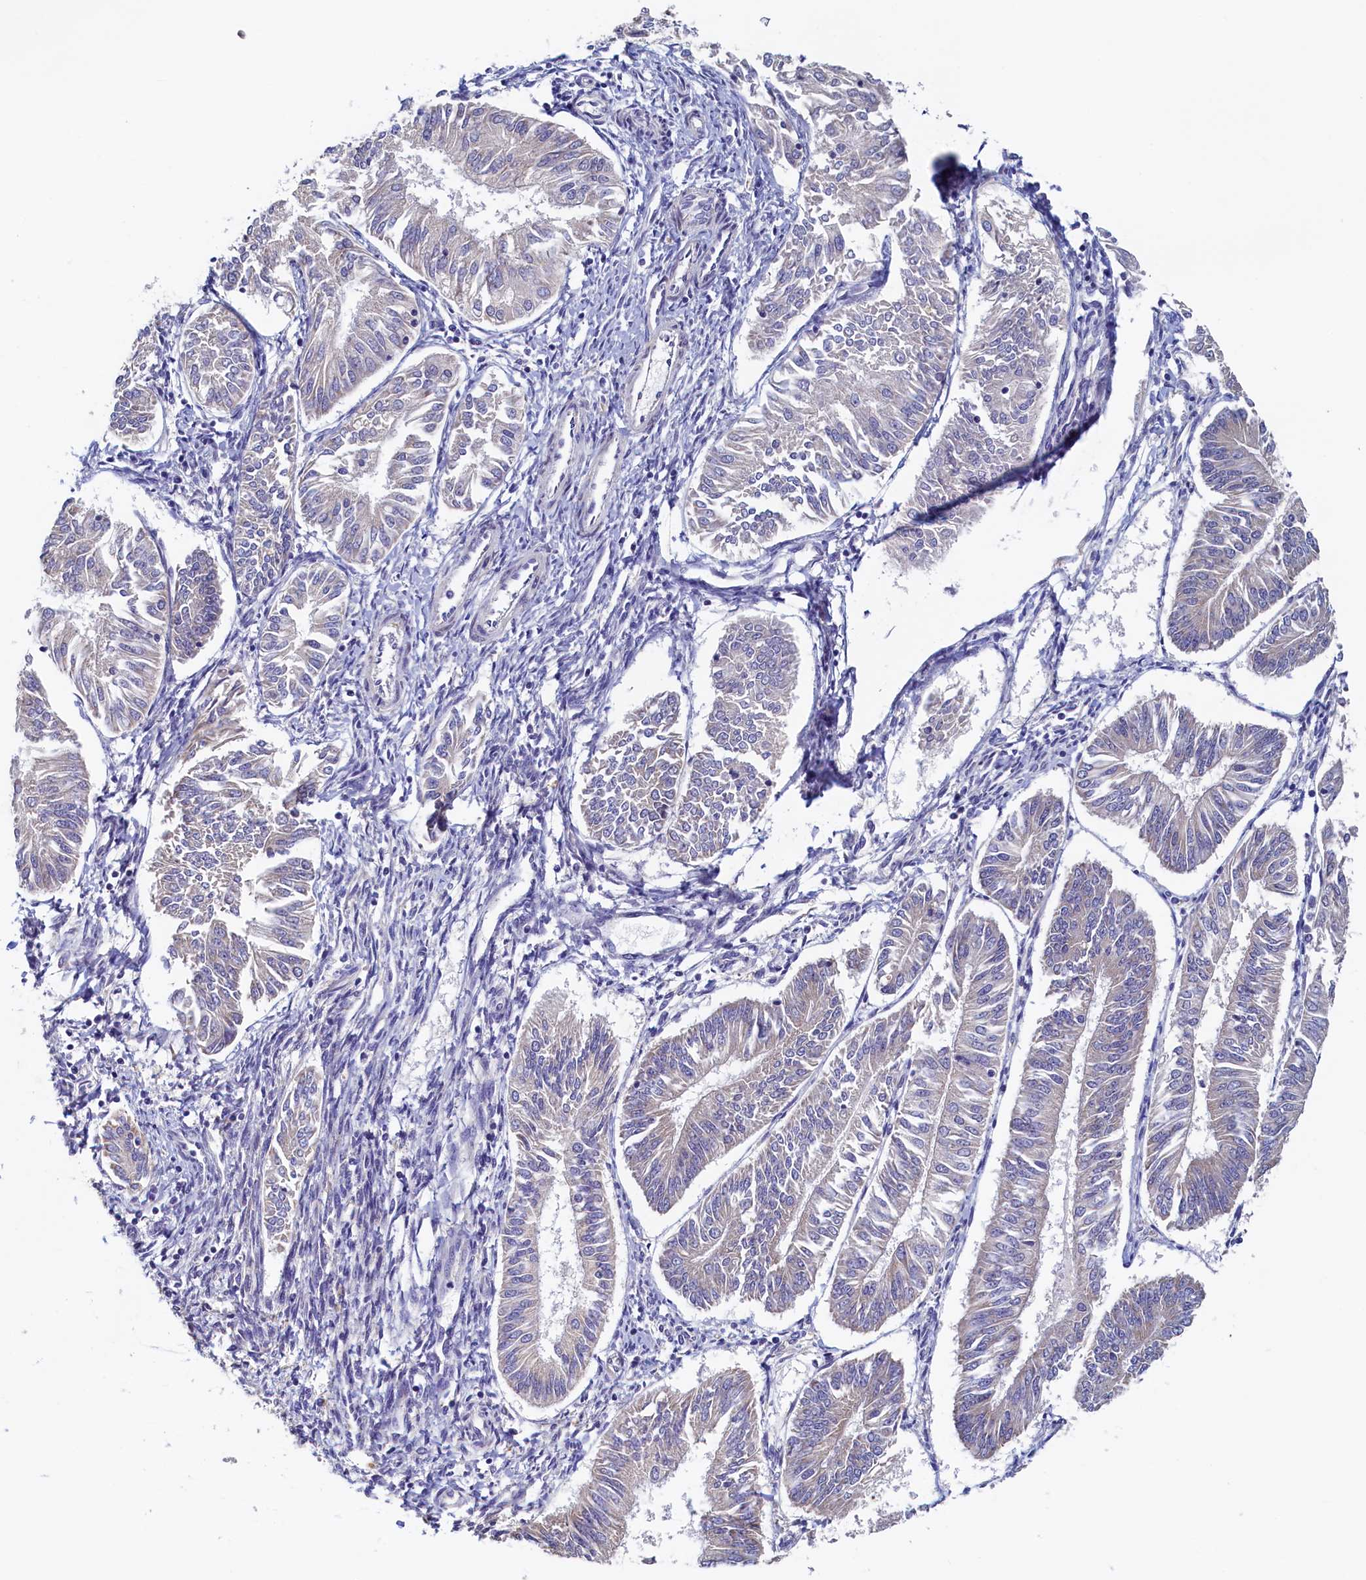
{"staining": {"intensity": "weak", "quantity": "<25%", "location": "cytoplasmic/membranous"}, "tissue": "endometrial cancer", "cell_type": "Tumor cells", "image_type": "cancer", "snomed": [{"axis": "morphology", "description": "Adenocarcinoma, NOS"}, {"axis": "topography", "description": "Endometrium"}], "caption": "An IHC photomicrograph of endometrial cancer is shown. There is no staining in tumor cells of endometrial cancer.", "gene": "DTD1", "patient": {"sex": "female", "age": 58}}